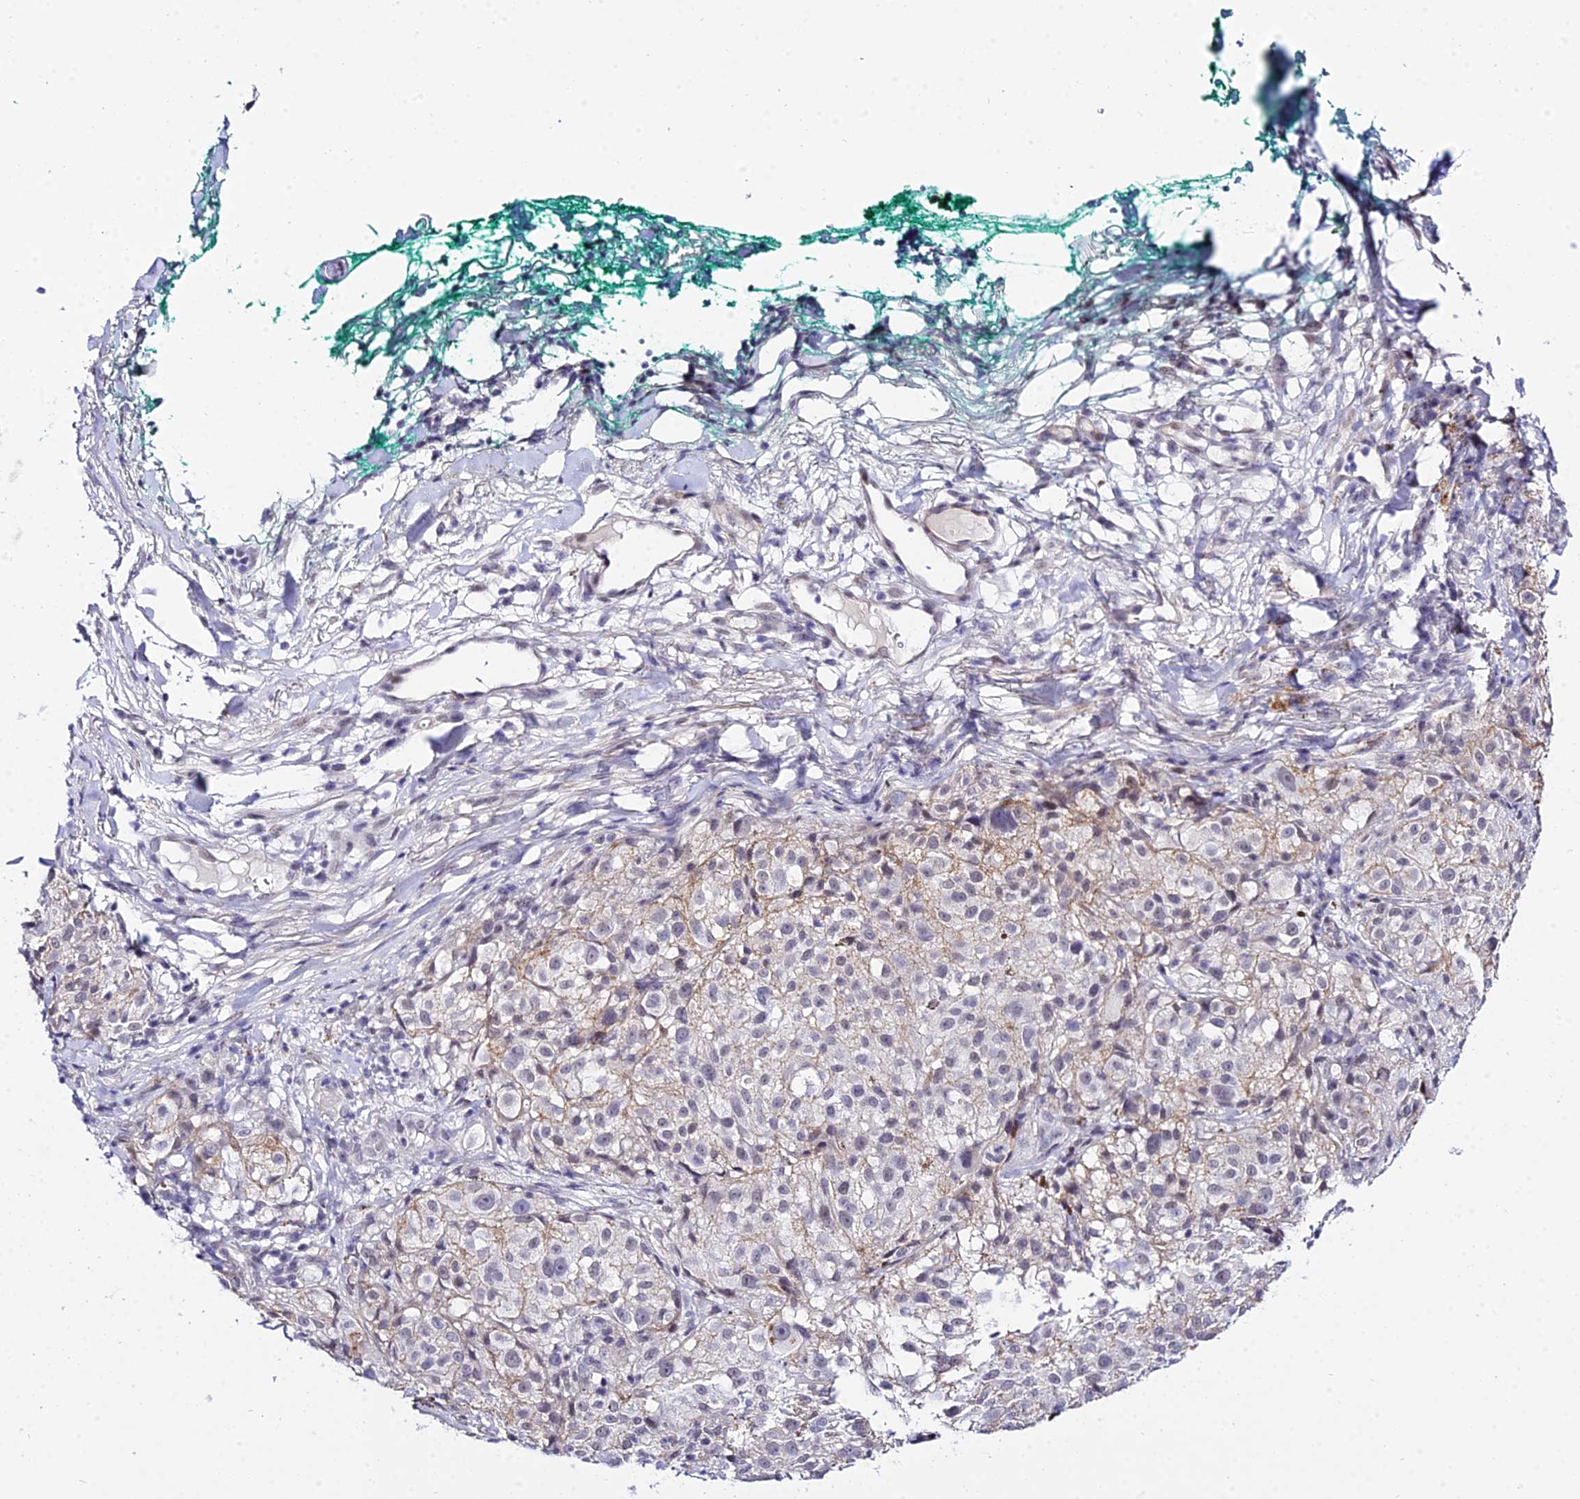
{"staining": {"intensity": "negative", "quantity": "none", "location": "none"}, "tissue": "melanoma", "cell_type": "Tumor cells", "image_type": "cancer", "snomed": [{"axis": "morphology", "description": "Necrosis, NOS"}, {"axis": "morphology", "description": "Malignant melanoma, NOS"}, {"axis": "topography", "description": "Skin"}], "caption": "Tumor cells are negative for protein expression in human melanoma. (Stains: DAB IHC with hematoxylin counter stain, Microscopy: brightfield microscopy at high magnification).", "gene": "ZNF628", "patient": {"sex": "female", "age": 87}}